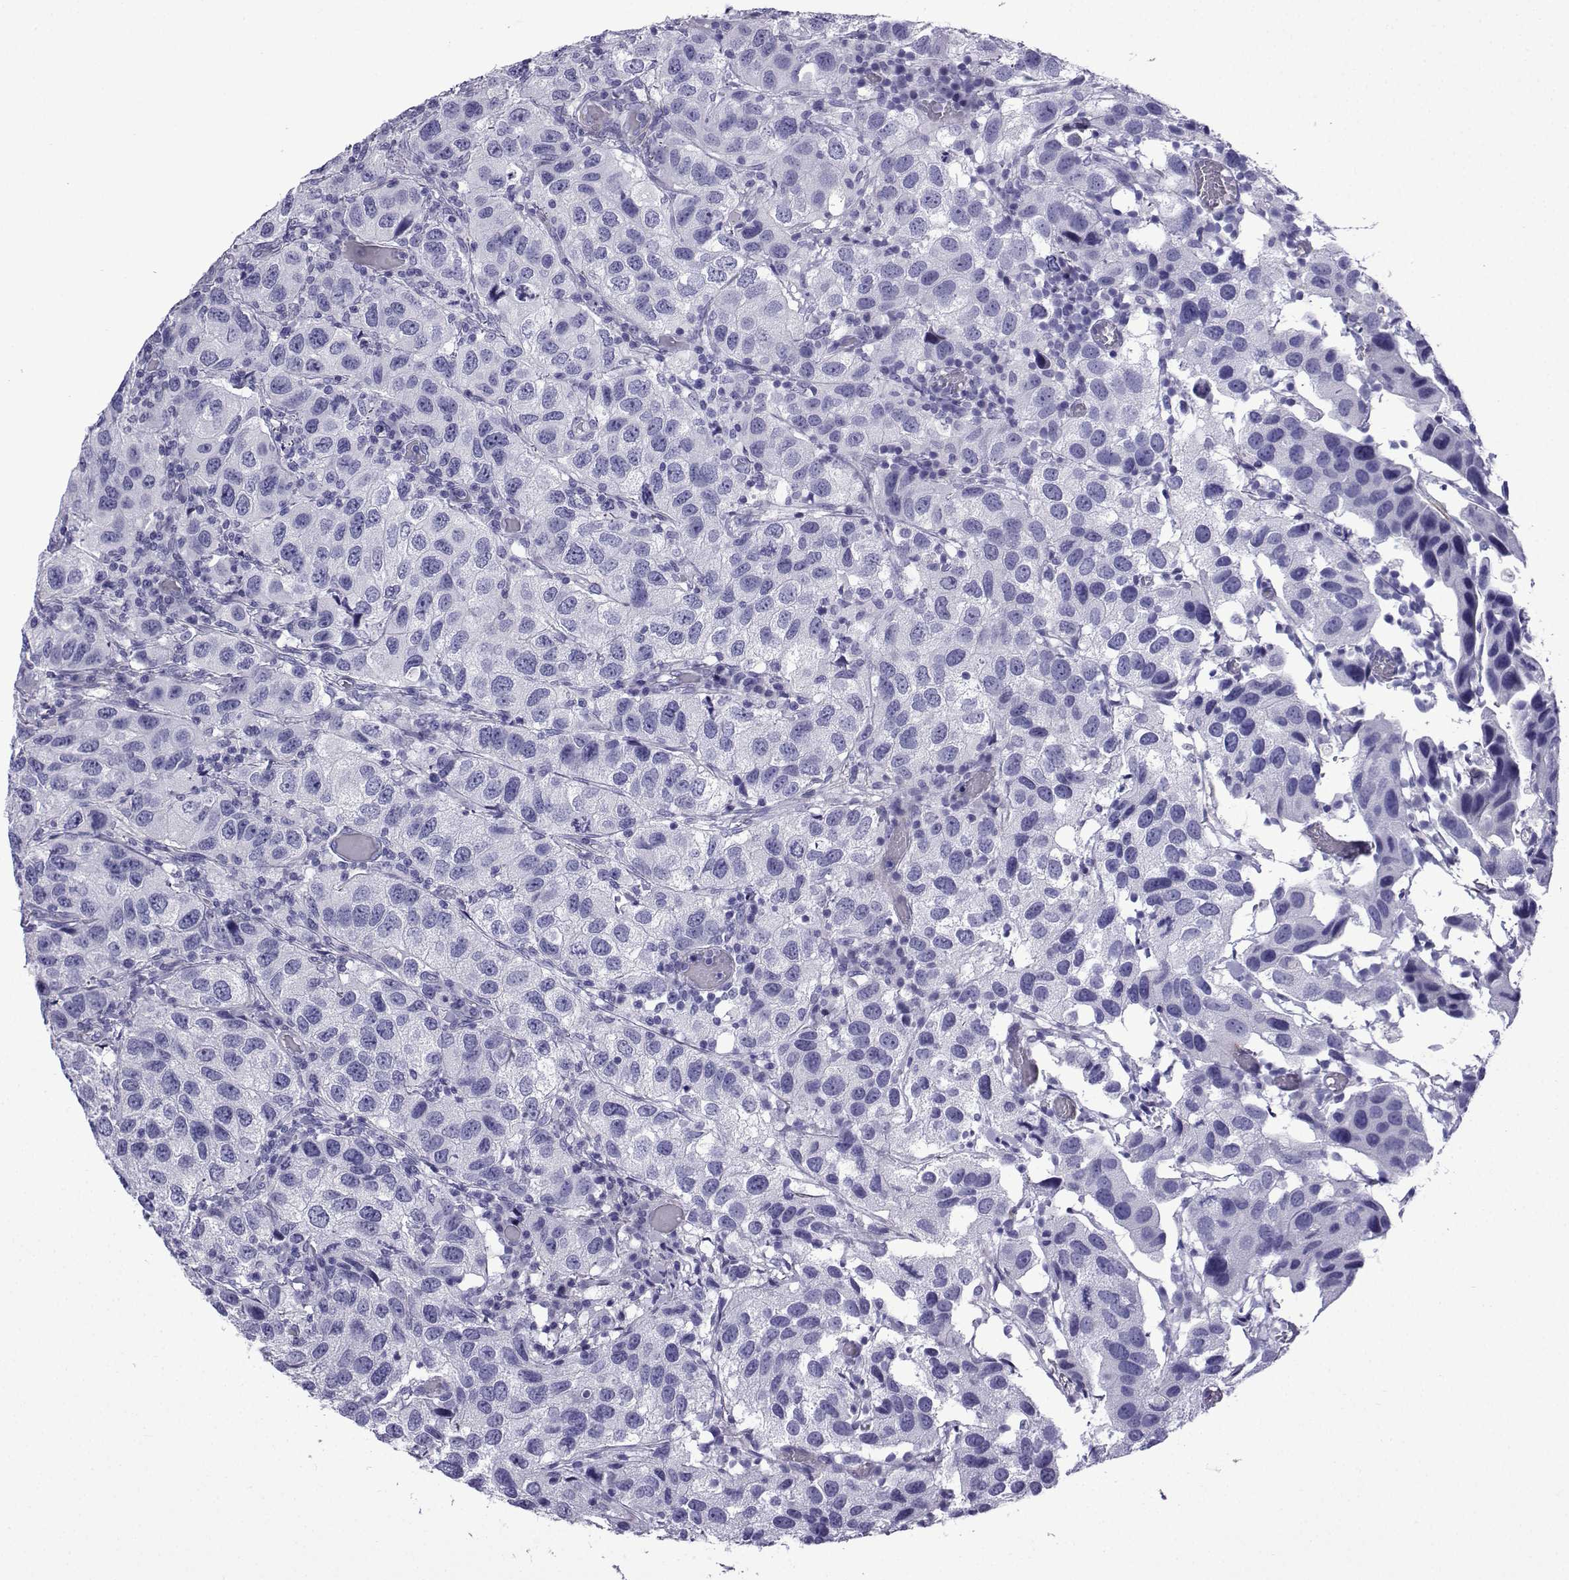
{"staining": {"intensity": "negative", "quantity": "none", "location": "none"}, "tissue": "urothelial cancer", "cell_type": "Tumor cells", "image_type": "cancer", "snomed": [{"axis": "morphology", "description": "Urothelial carcinoma, High grade"}, {"axis": "topography", "description": "Urinary bladder"}], "caption": "Urothelial cancer was stained to show a protein in brown. There is no significant staining in tumor cells.", "gene": "KCNF1", "patient": {"sex": "male", "age": 79}}